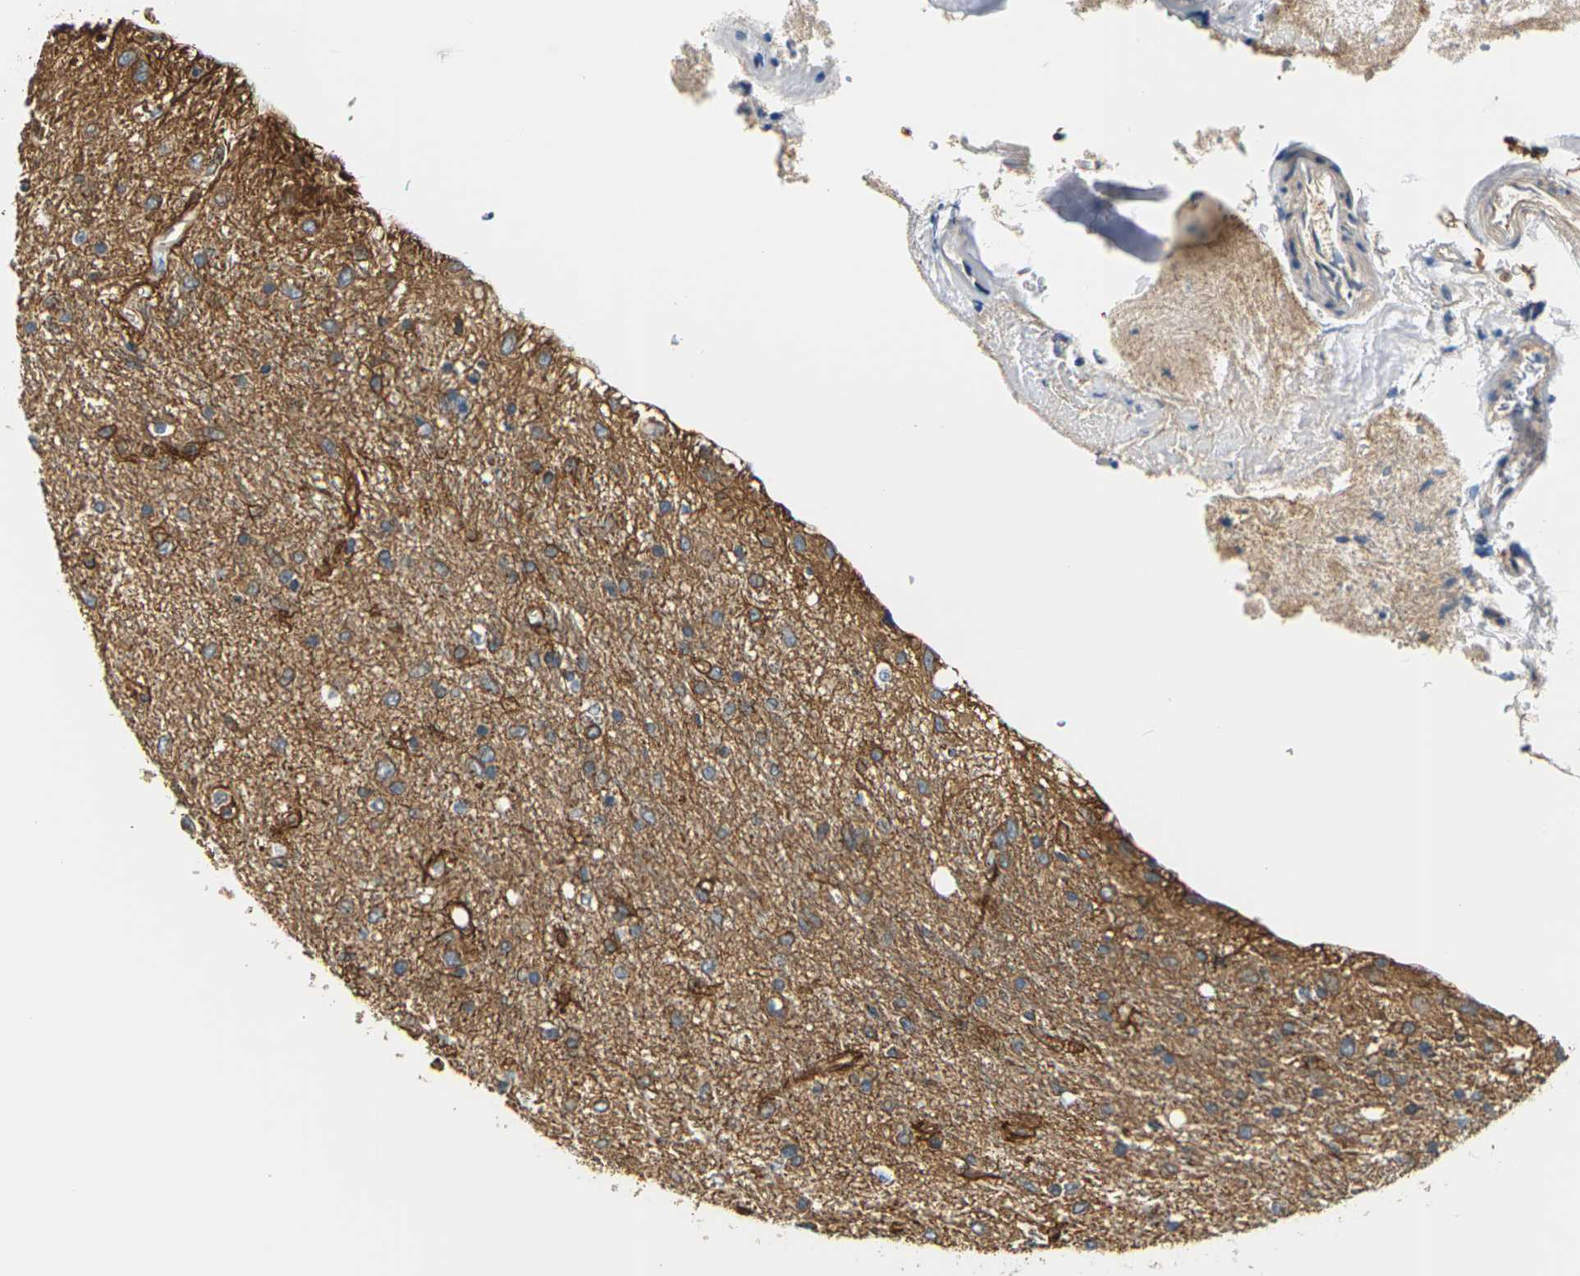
{"staining": {"intensity": "moderate", "quantity": ">75%", "location": "cytoplasmic/membranous"}, "tissue": "glioma", "cell_type": "Tumor cells", "image_type": "cancer", "snomed": [{"axis": "morphology", "description": "Glioma, malignant, Low grade"}, {"axis": "topography", "description": "Brain"}], "caption": "Immunohistochemistry histopathology image of human malignant low-grade glioma stained for a protein (brown), which demonstrates medium levels of moderate cytoplasmic/membranous staining in approximately >75% of tumor cells.", "gene": "PCDHB4", "patient": {"sex": "male", "age": 77}}